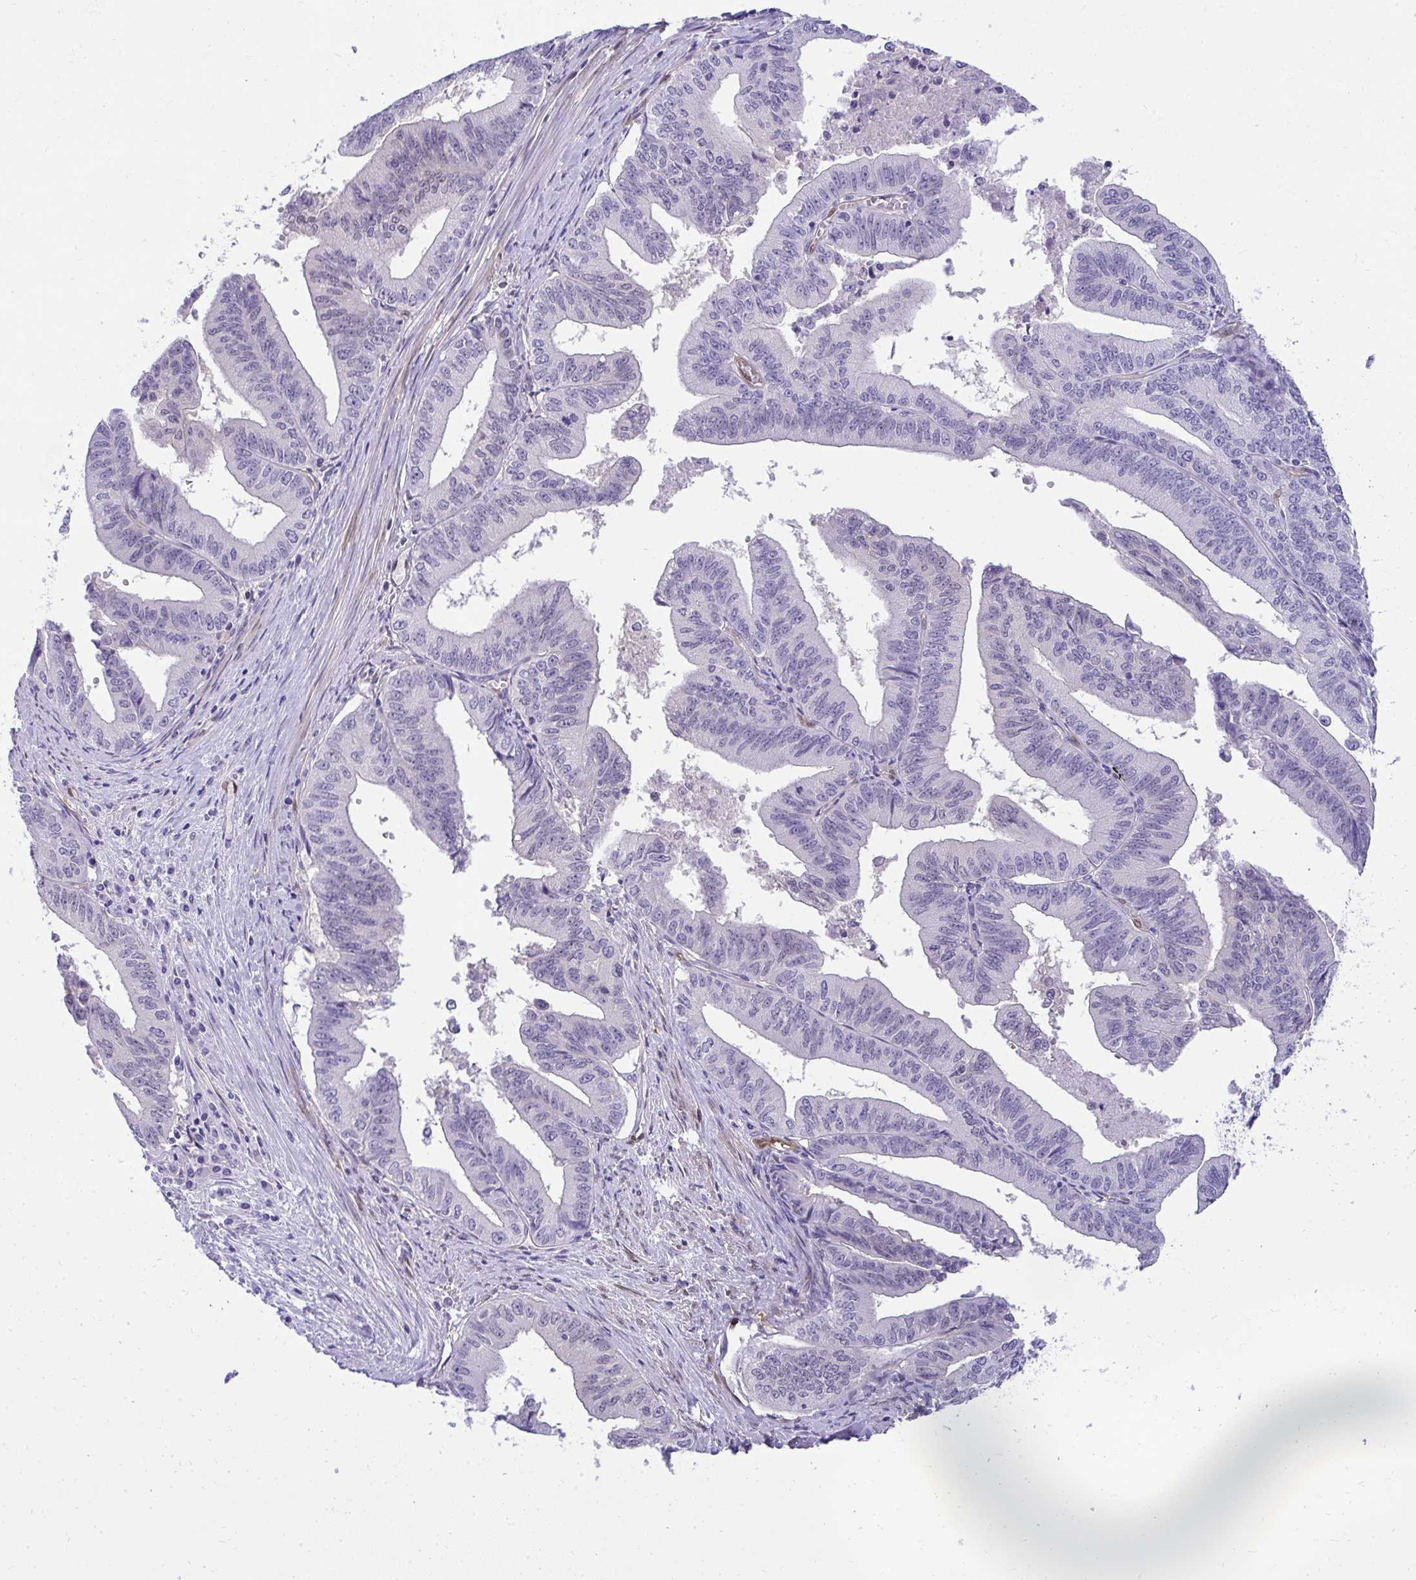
{"staining": {"intensity": "negative", "quantity": "none", "location": "none"}, "tissue": "endometrial cancer", "cell_type": "Tumor cells", "image_type": "cancer", "snomed": [{"axis": "morphology", "description": "Adenocarcinoma, NOS"}, {"axis": "topography", "description": "Endometrium"}], "caption": "Immunohistochemical staining of adenocarcinoma (endometrial) shows no significant expression in tumor cells. (Stains: DAB immunohistochemistry (IHC) with hematoxylin counter stain, Microscopy: brightfield microscopy at high magnification).", "gene": "PGM2L1", "patient": {"sex": "female", "age": 65}}